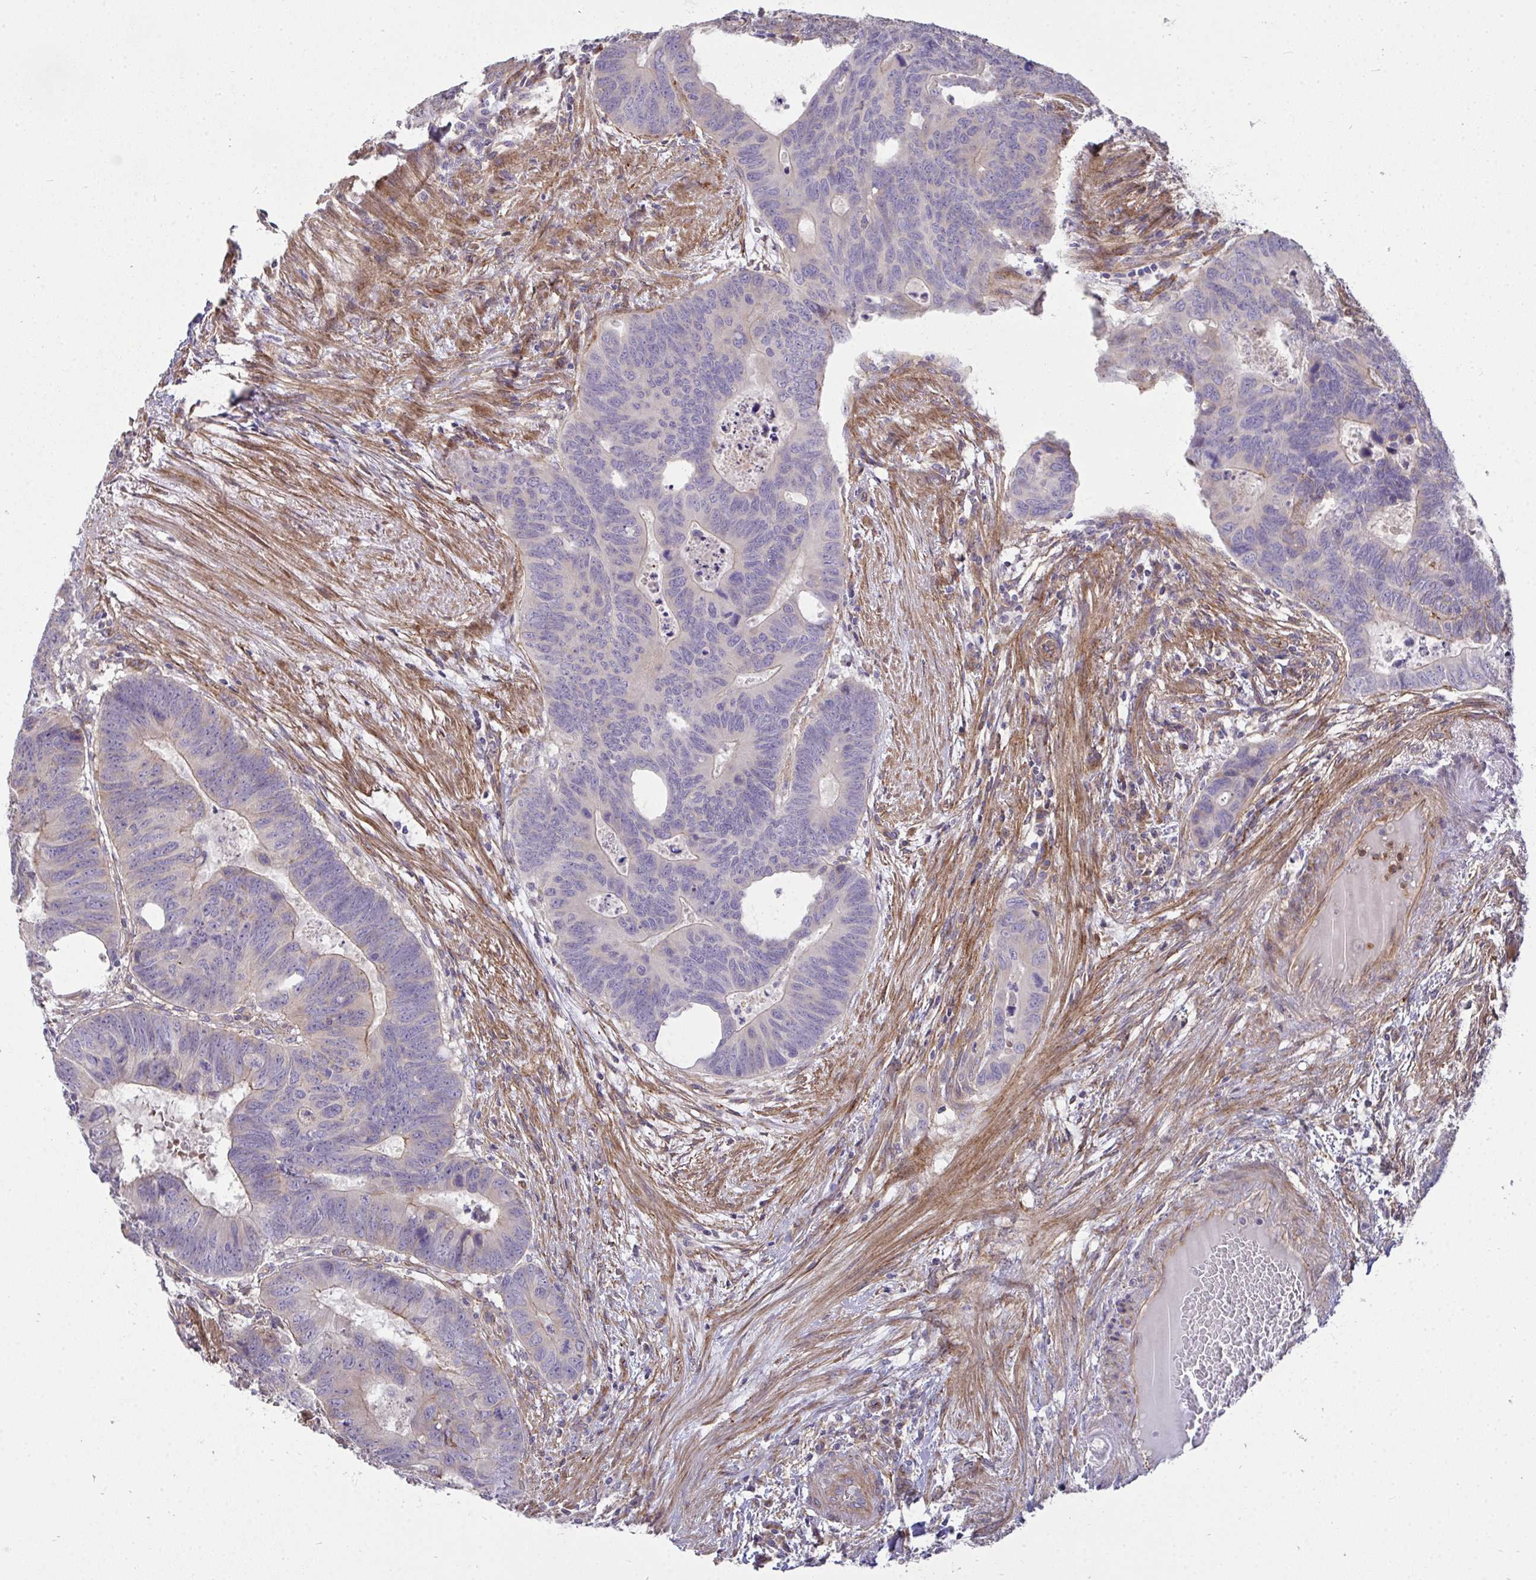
{"staining": {"intensity": "moderate", "quantity": "<25%", "location": "cytoplasmic/membranous"}, "tissue": "colorectal cancer", "cell_type": "Tumor cells", "image_type": "cancer", "snomed": [{"axis": "morphology", "description": "Adenocarcinoma, NOS"}, {"axis": "topography", "description": "Colon"}], "caption": "Protein expression by immunohistochemistry shows moderate cytoplasmic/membranous expression in about <25% of tumor cells in colorectal adenocarcinoma.", "gene": "SH2D1B", "patient": {"sex": "male", "age": 62}}